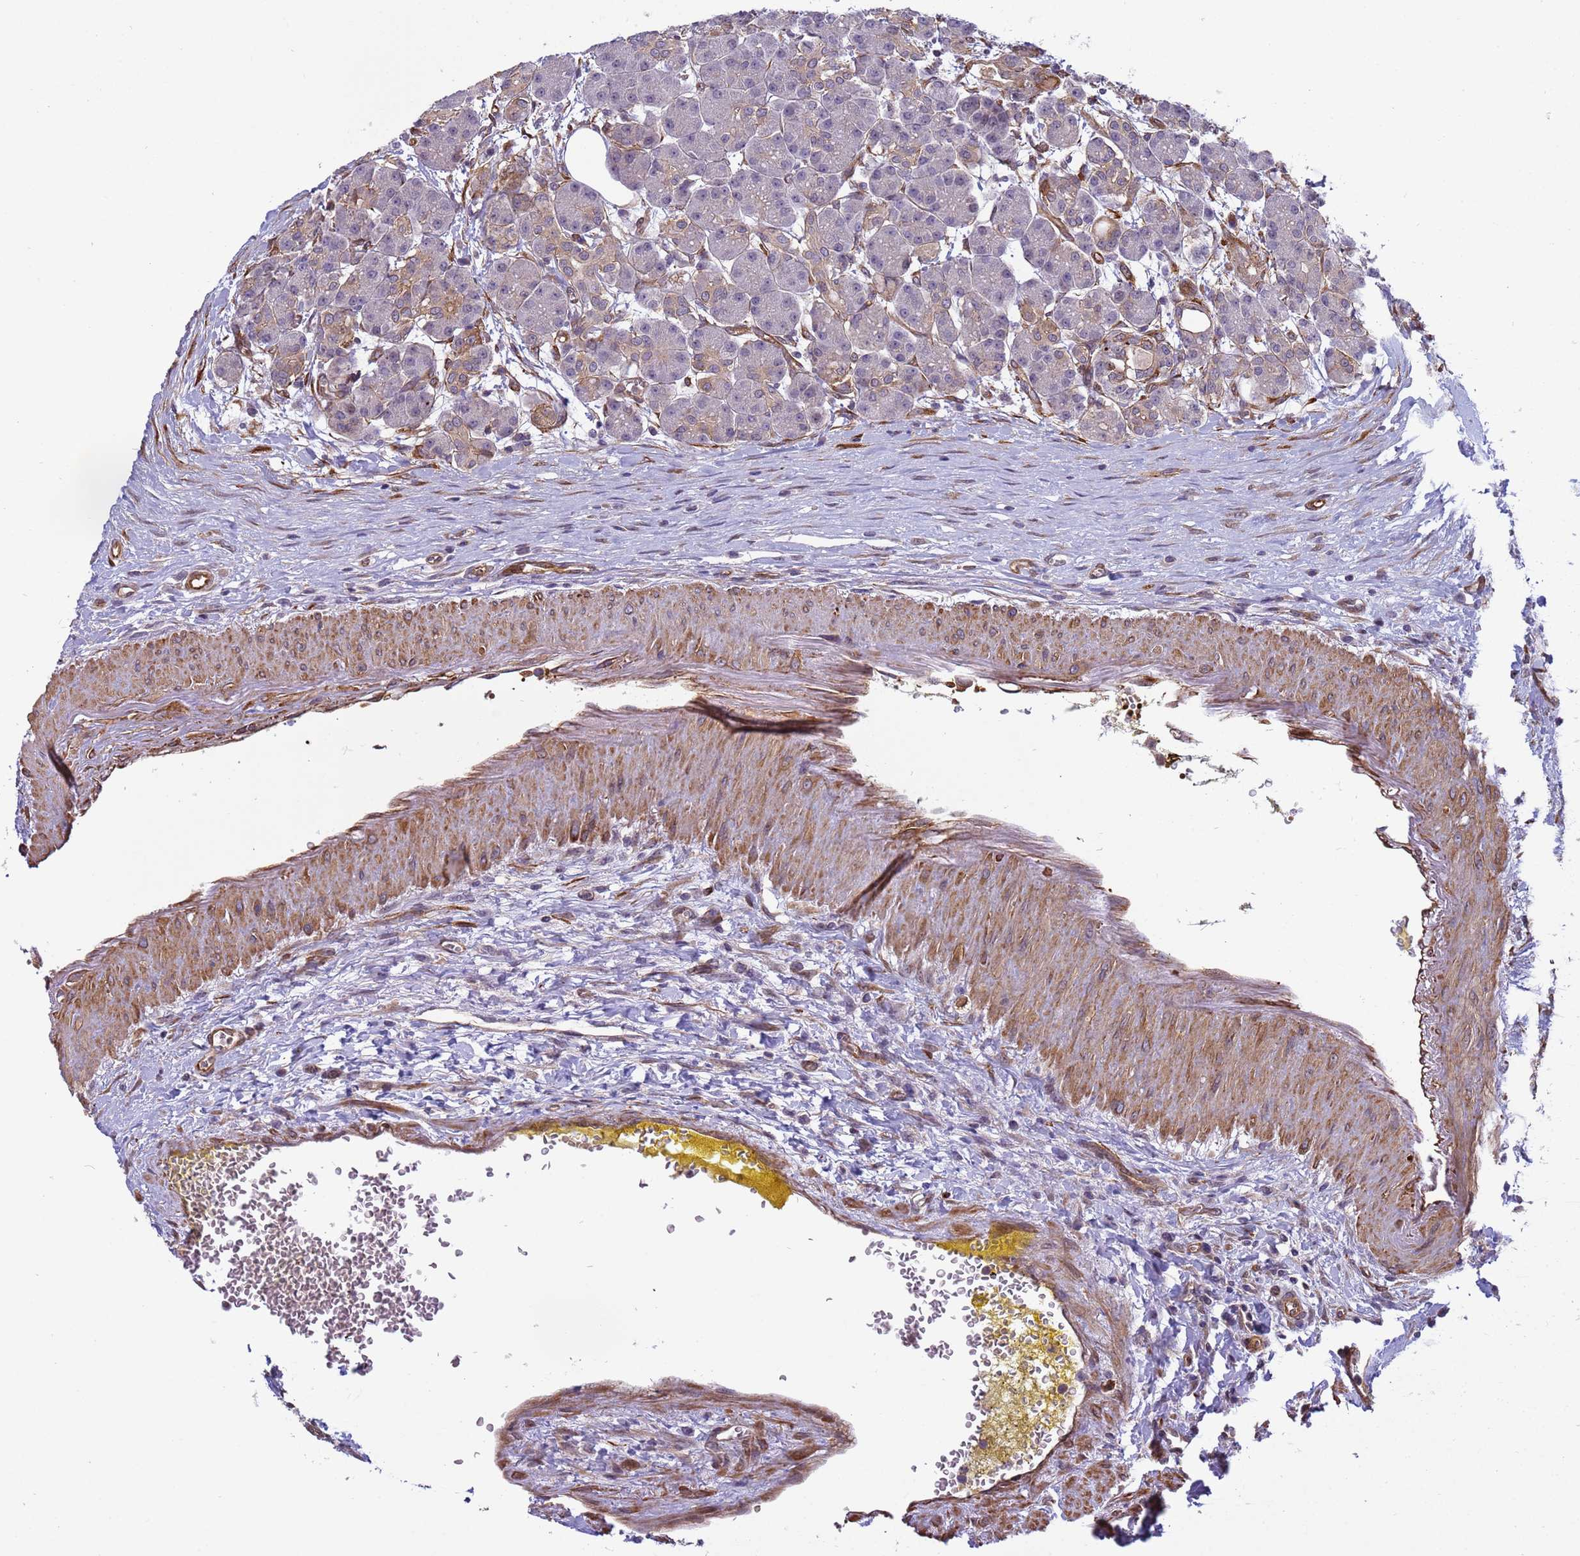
{"staining": {"intensity": "moderate", "quantity": "<25%", "location": "cytoplasmic/membranous"}, "tissue": "pancreas", "cell_type": "Exocrine glandular cells", "image_type": "normal", "snomed": [{"axis": "morphology", "description": "Normal tissue, NOS"}, {"axis": "topography", "description": "Pancreas"}], "caption": "Immunohistochemistry (IHC) photomicrograph of benign pancreas stained for a protein (brown), which reveals low levels of moderate cytoplasmic/membranous staining in about <25% of exocrine glandular cells.", "gene": "ITGB4", "patient": {"sex": "male", "age": 63}}